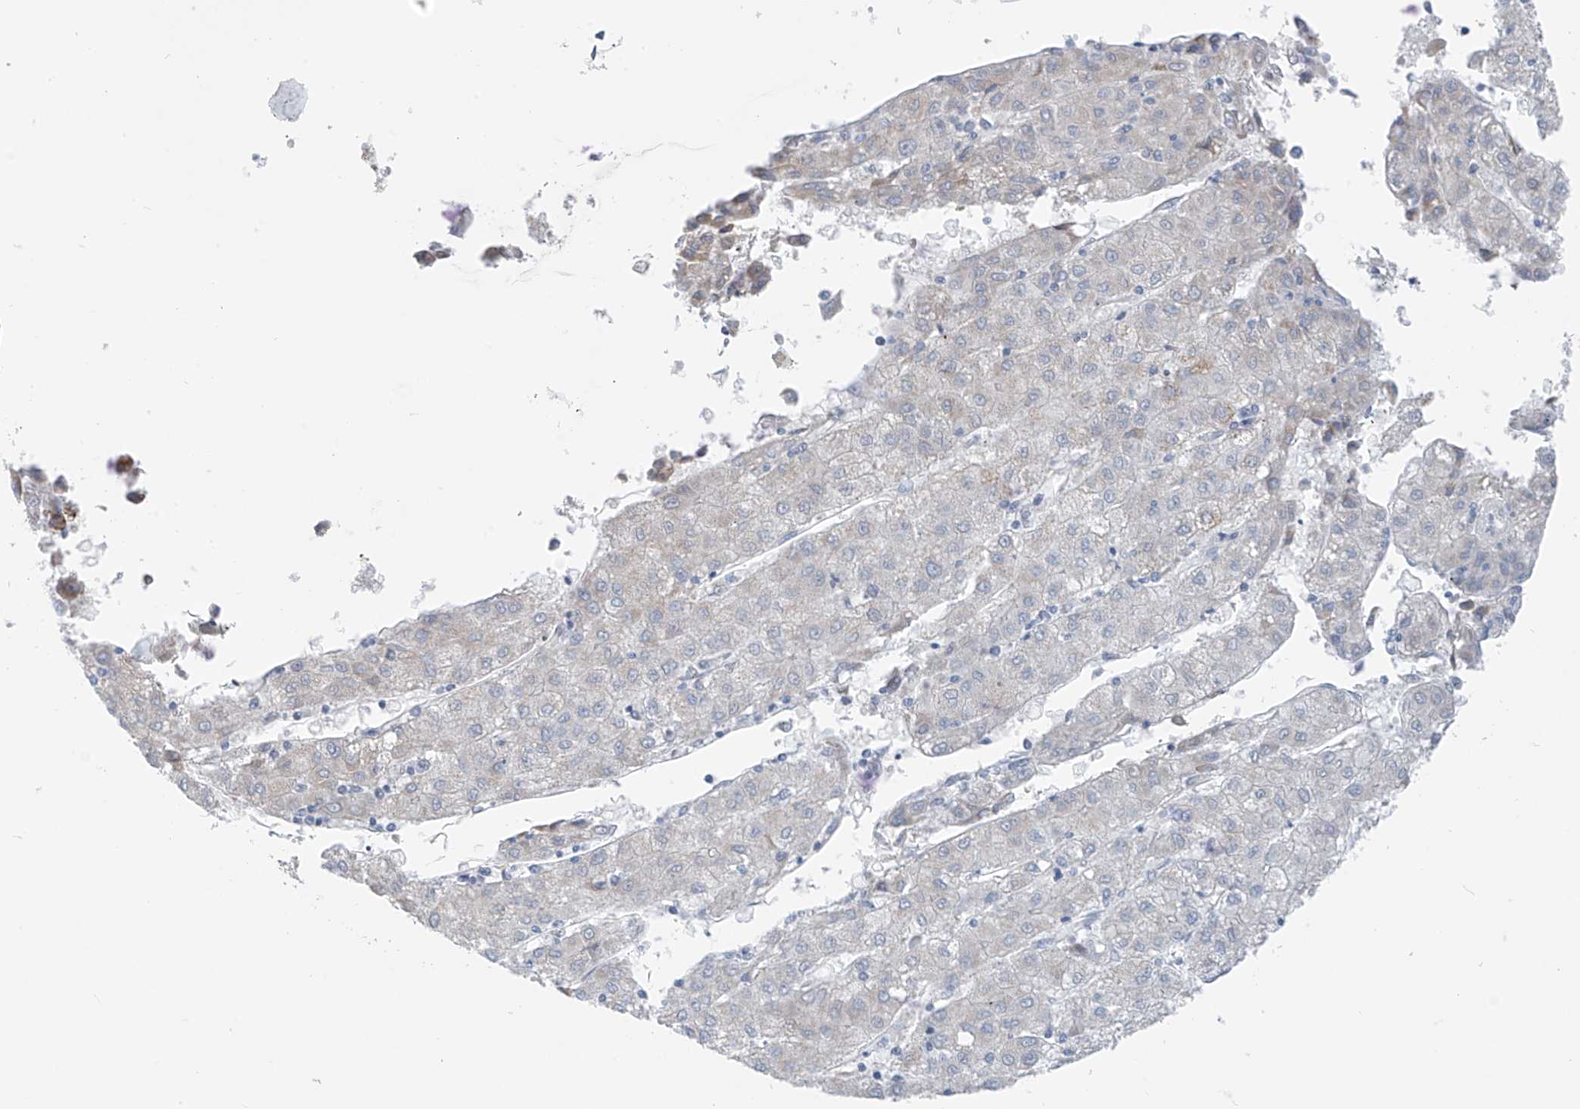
{"staining": {"intensity": "negative", "quantity": "none", "location": "none"}, "tissue": "liver cancer", "cell_type": "Tumor cells", "image_type": "cancer", "snomed": [{"axis": "morphology", "description": "Carcinoma, Hepatocellular, NOS"}, {"axis": "topography", "description": "Liver"}], "caption": "IHC histopathology image of neoplastic tissue: liver hepatocellular carcinoma stained with DAB (3,3'-diaminobenzidine) demonstrates no significant protein expression in tumor cells.", "gene": "SYN3", "patient": {"sex": "male", "age": 72}}